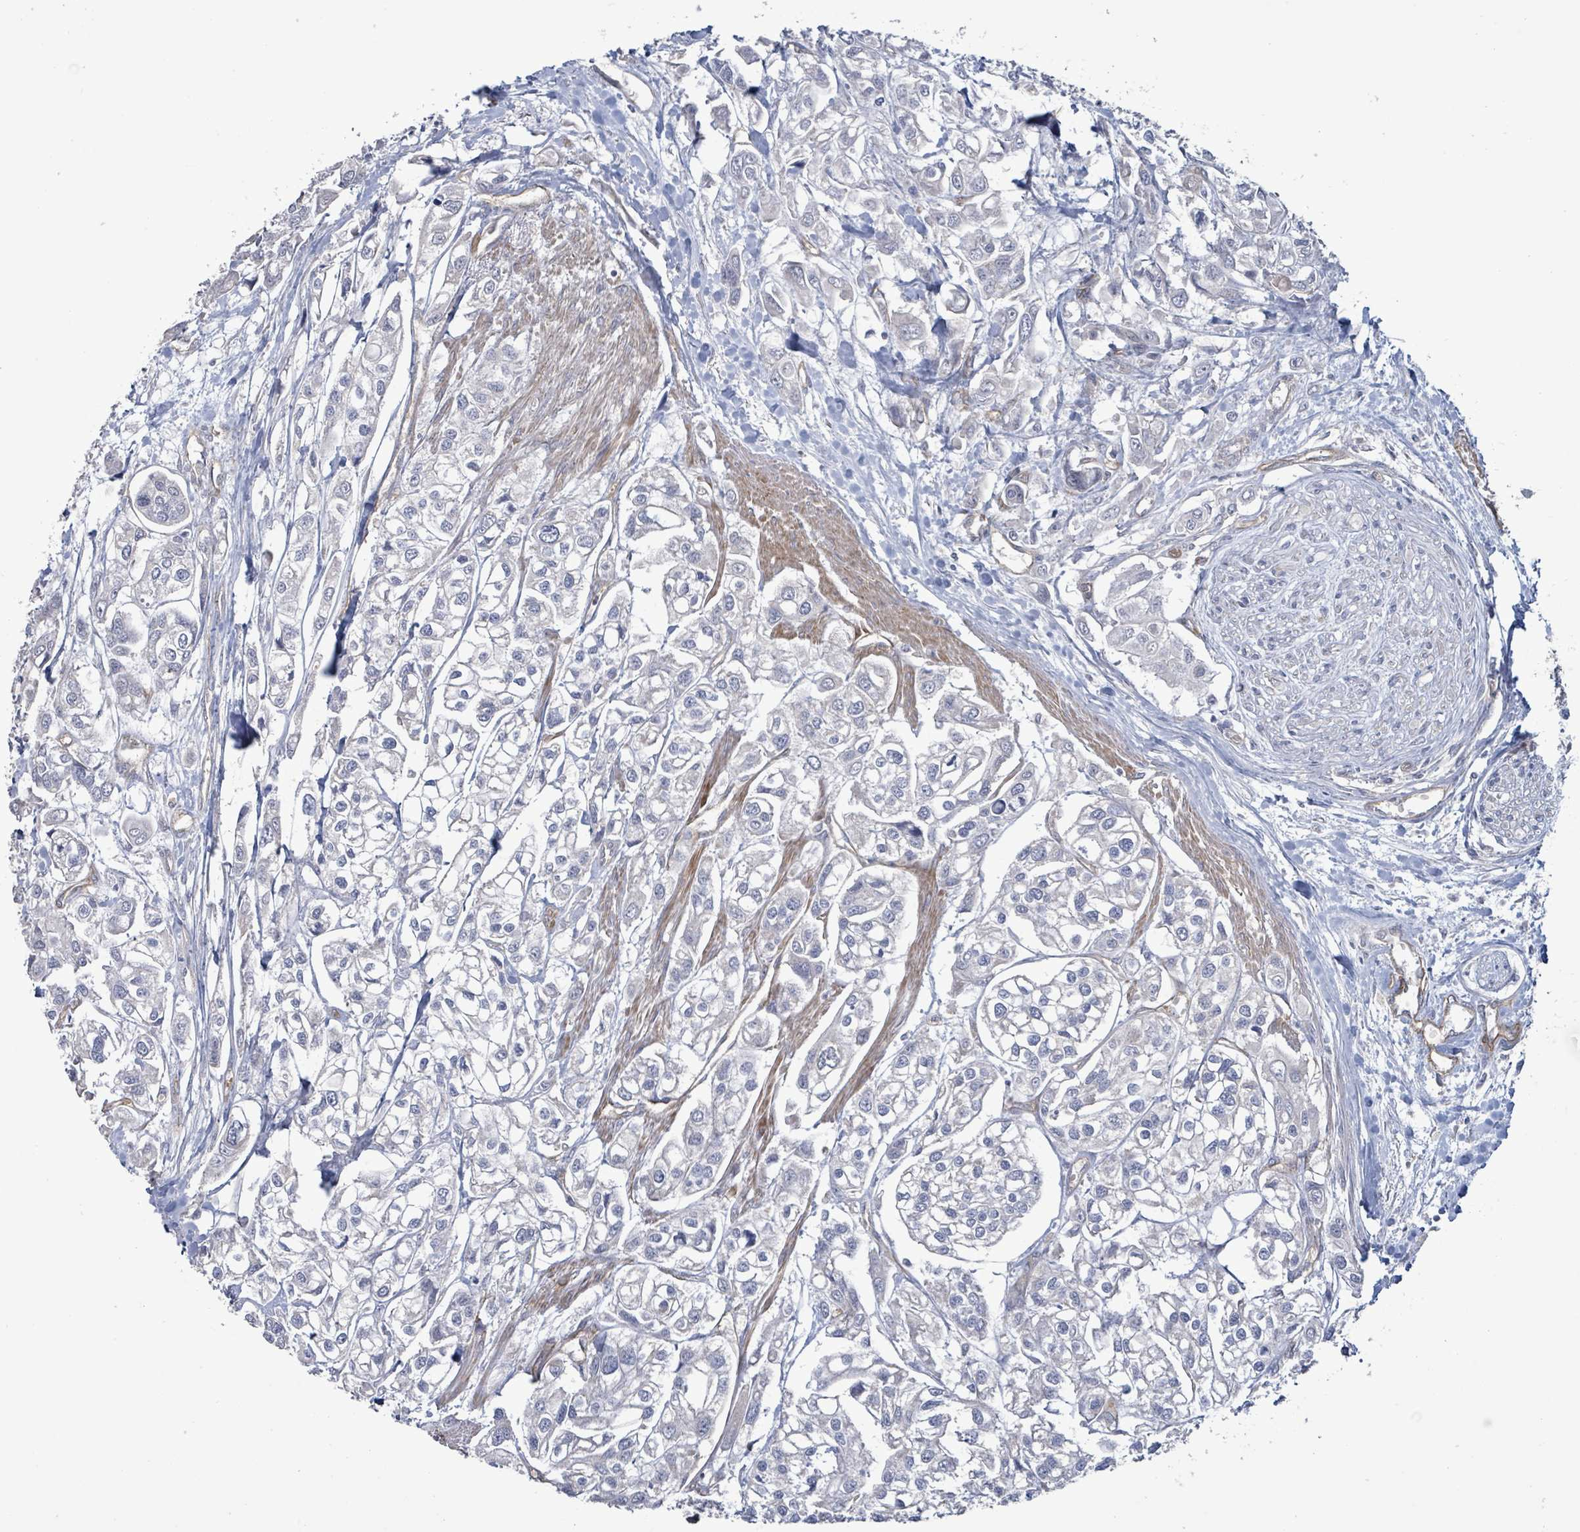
{"staining": {"intensity": "negative", "quantity": "none", "location": "none"}, "tissue": "urothelial cancer", "cell_type": "Tumor cells", "image_type": "cancer", "snomed": [{"axis": "morphology", "description": "Urothelial carcinoma, High grade"}, {"axis": "topography", "description": "Urinary bladder"}], "caption": "The image displays no significant staining in tumor cells of urothelial cancer.", "gene": "KANK3", "patient": {"sex": "male", "age": 67}}